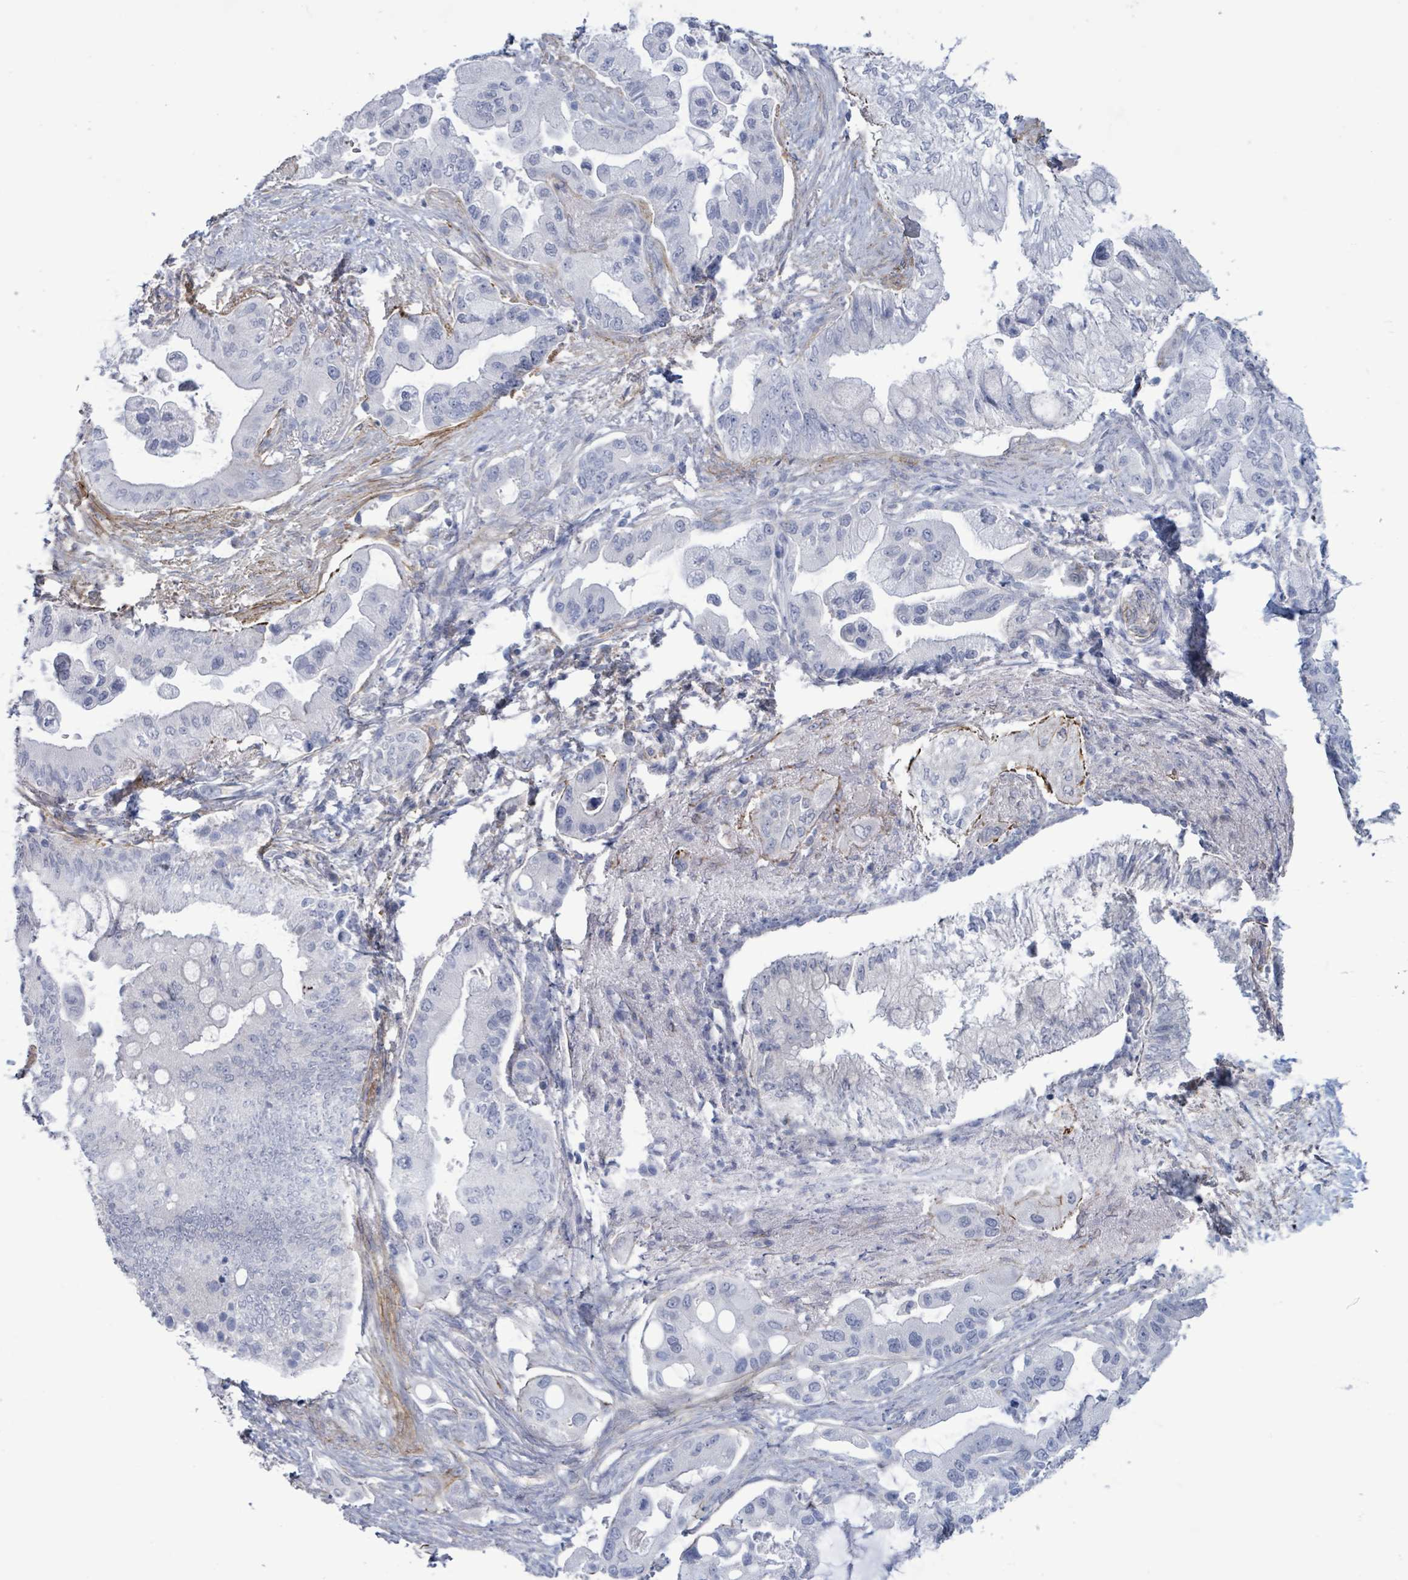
{"staining": {"intensity": "negative", "quantity": "none", "location": "none"}, "tissue": "pancreatic cancer", "cell_type": "Tumor cells", "image_type": "cancer", "snomed": [{"axis": "morphology", "description": "Adenocarcinoma, NOS"}, {"axis": "topography", "description": "Pancreas"}], "caption": "There is no significant staining in tumor cells of adenocarcinoma (pancreatic). (Brightfield microscopy of DAB (3,3'-diaminobenzidine) immunohistochemistry at high magnification).", "gene": "PKLR", "patient": {"sex": "male", "age": 57}}